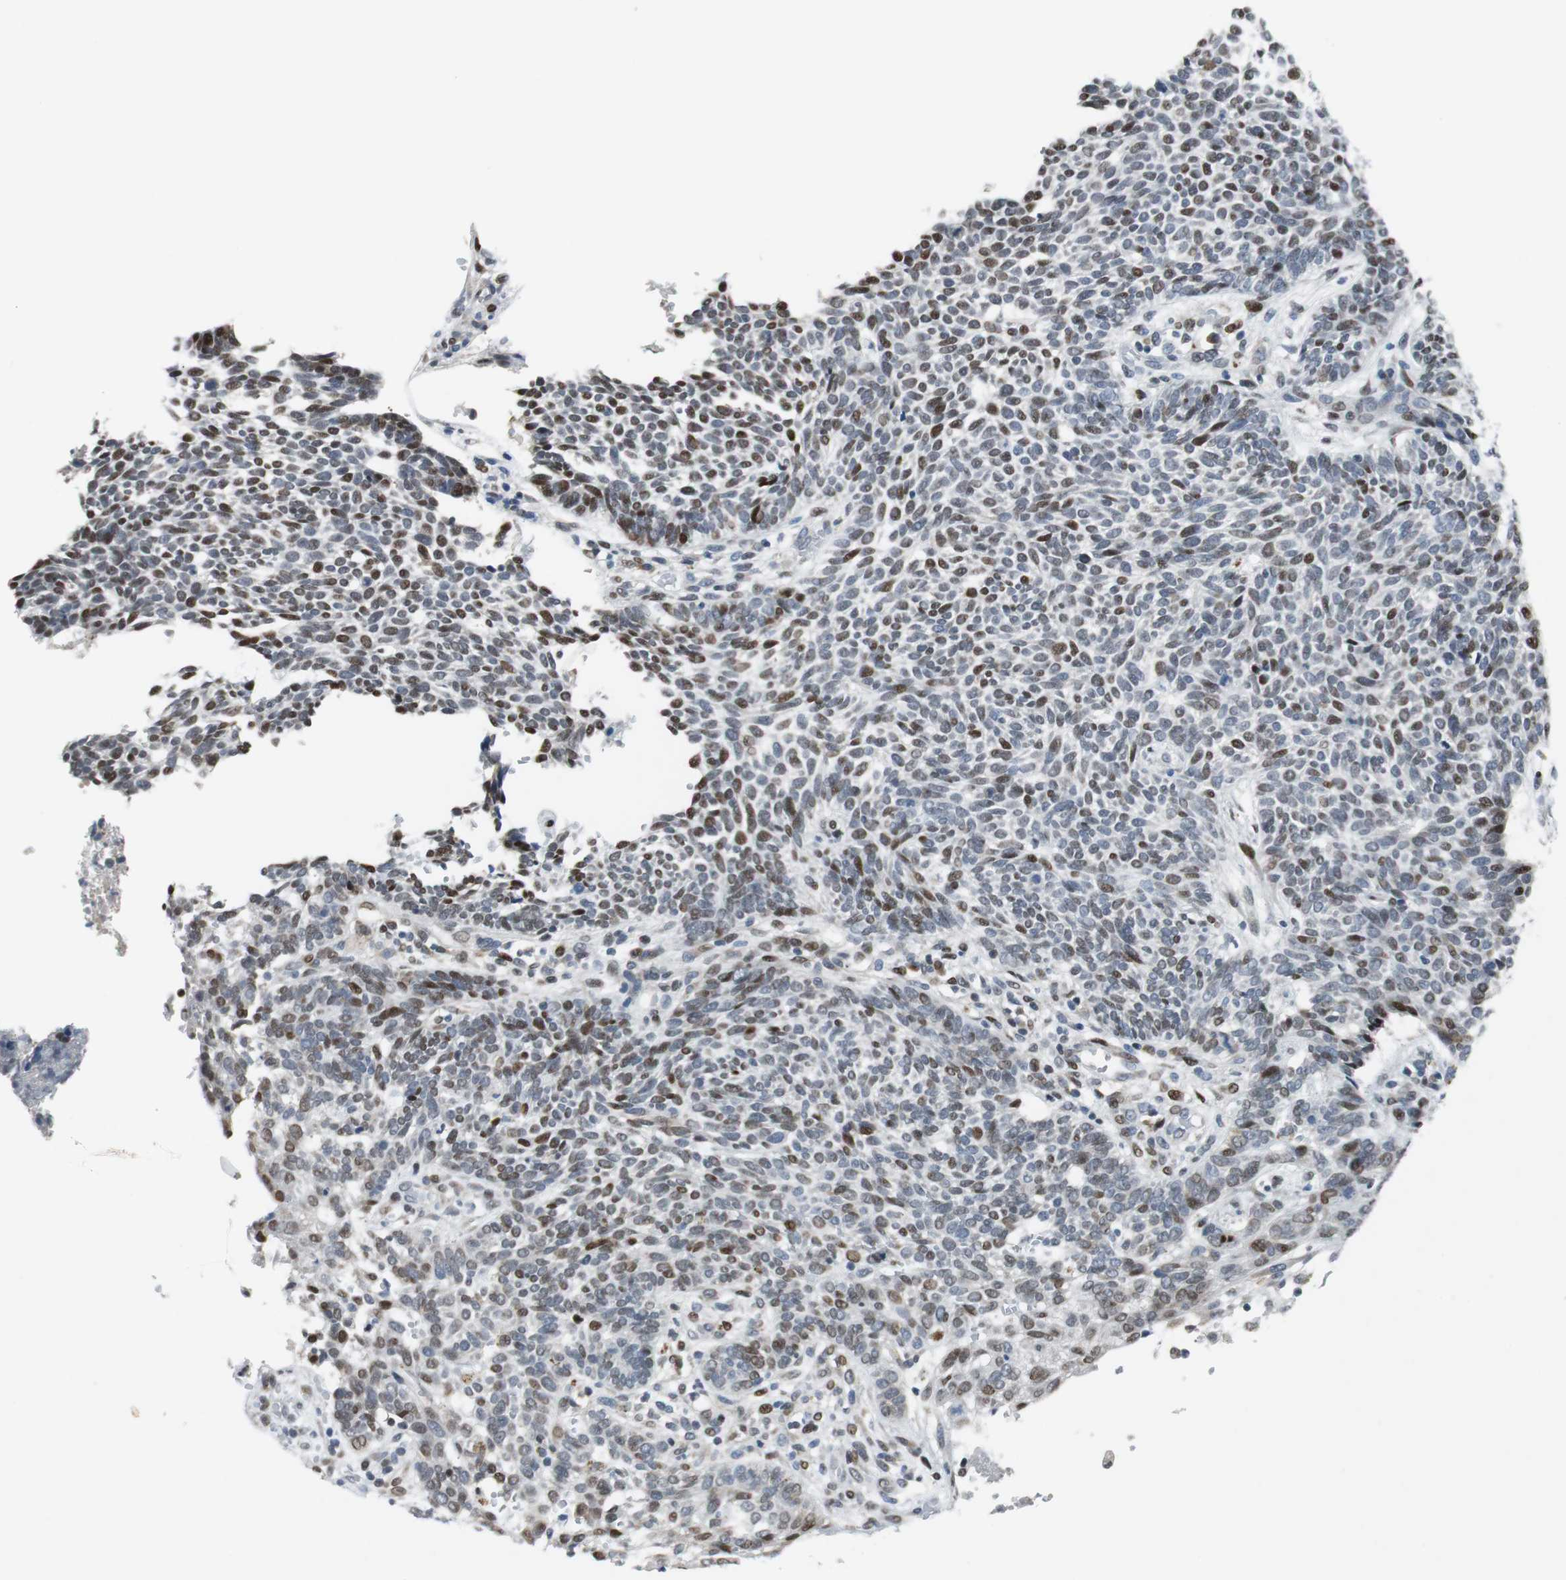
{"staining": {"intensity": "moderate", "quantity": "25%-75%", "location": "nuclear"}, "tissue": "skin cancer", "cell_type": "Tumor cells", "image_type": "cancer", "snomed": [{"axis": "morphology", "description": "Normal tissue, NOS"}, {"axis": "morphology", "description": "Basal cell carcinoma"}, {"axis": "topography", "description": "Skin"}], "caption": "IHC histopathology image of neoplastic tissue: basal cell carcinoma (skin) stained using immunohistochemistry exhibits medium levels of moderate protein expression localized specifically in the nuclear of tumor cells, appearing as a nuclear brown color.", "gene": "AJUBA", "patient": {"sex": "male", "age": 87}}